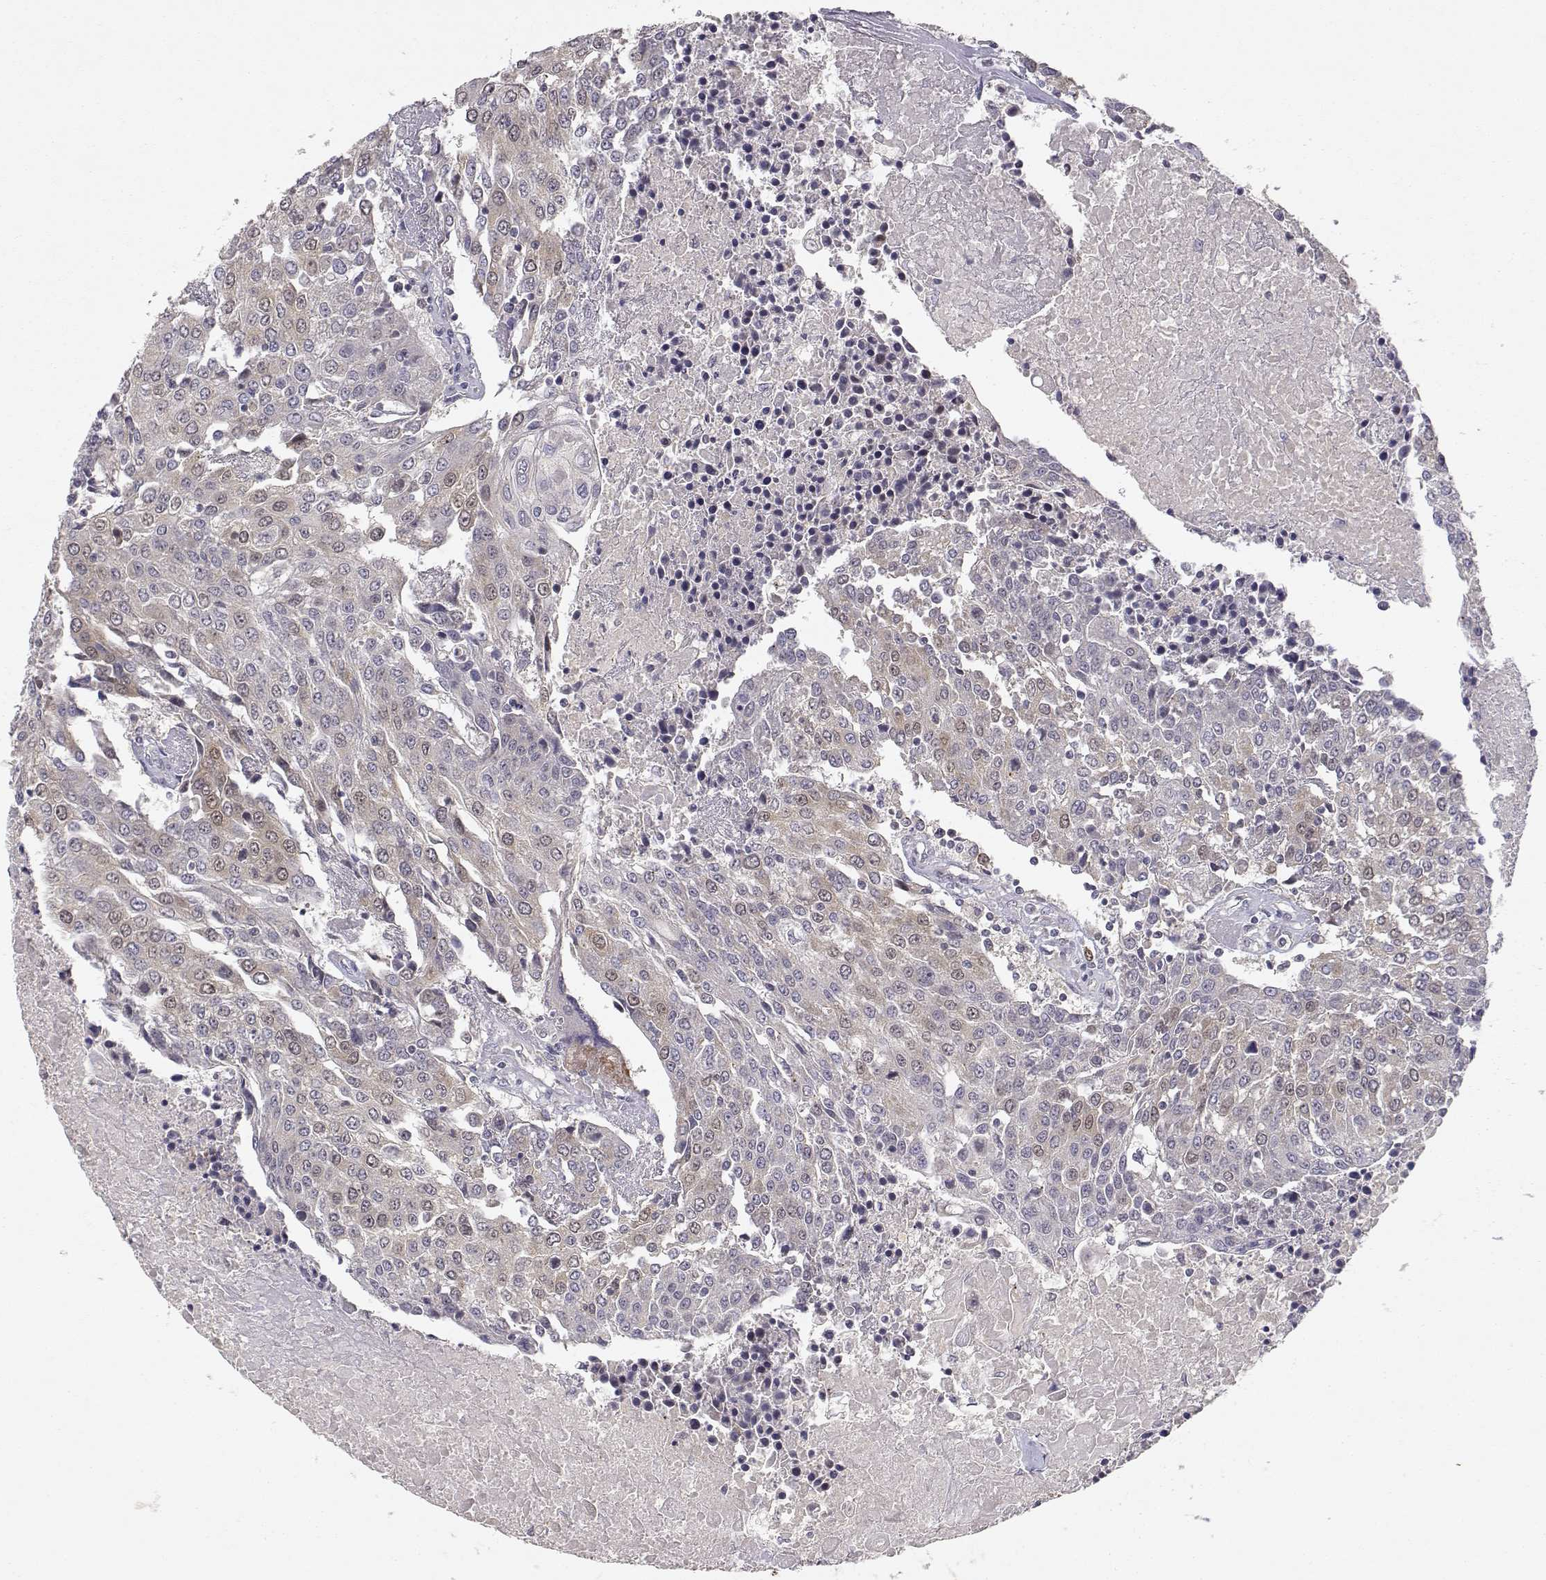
{"staining": {"intensity": "weak", "quantity": "25%-75%", "location": "cytoplasmic/membranous"}, "tissue": "urothelial cancer", "cell_type": "Tumor cells", "image_type": "cancer", "snomed": [{"axis": "morphology", "description": "Urothelial carcinoma, High grade"}, {"axis": "topography", "description": "Urinary bladder"}], "caption": "A brown stain labels weak cytoplasmic/membranous expression of a protein in high-grade urothelial carcinoma tumor cells.", "gene": "RAD51", "patient": {"sex": "female", "age": 85}}